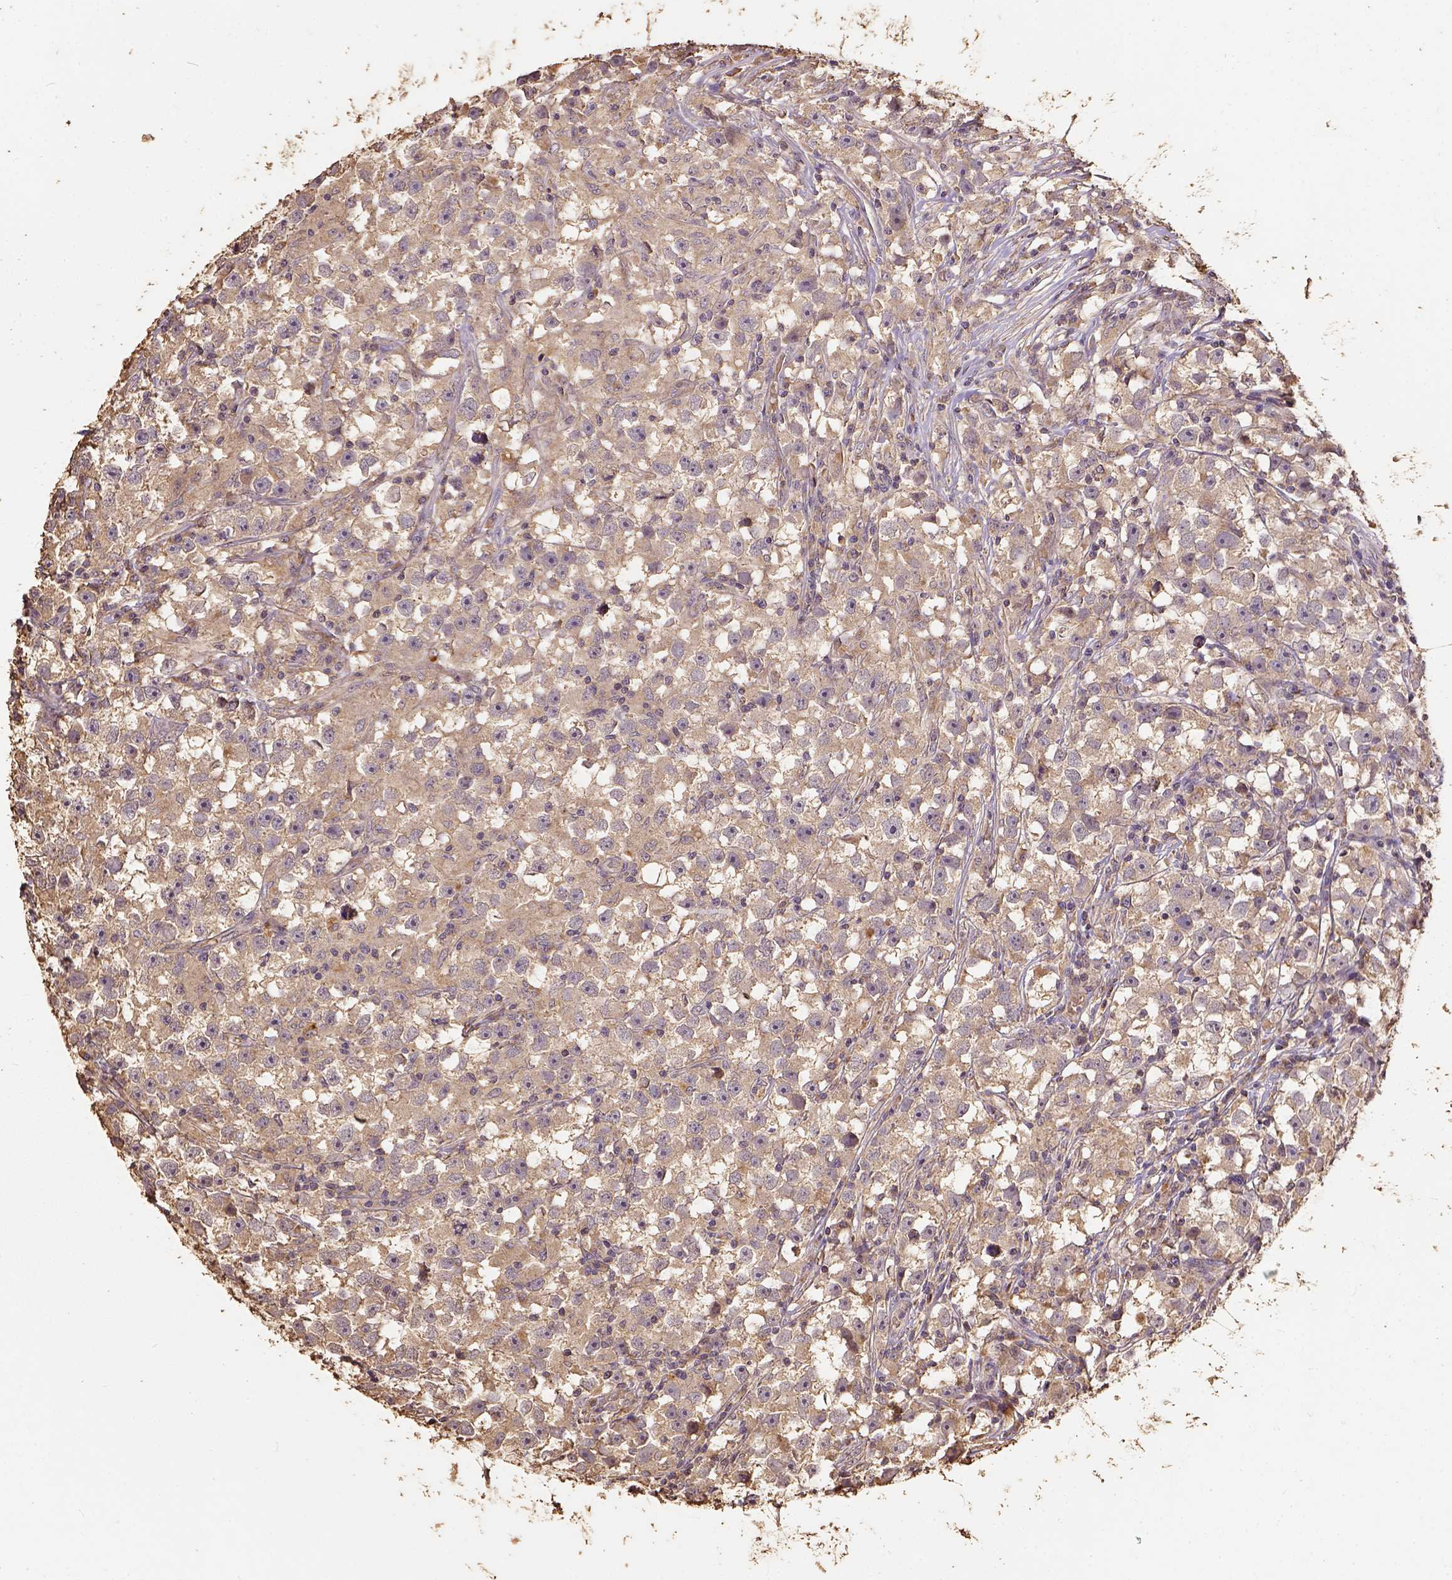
{"staining": {"intensity": "weak", "quantity": ">75%", "location": "cytoplasmic/membranous"}, "tissue": "testis cancer", "cell_type": "Tumor cells", "image_type": "cancer", "snomed": [{"axis": "morphology", "description": "Seminoma, NOS"}, {"axis": "topography", "description": "Testis"}], "caption": "This is a micrograph of immunohistochemistry staining of testis cancer, which shows weak expression in the cytoplasmic/membranous of tumor cells.", "gene": "ATP1B3", "patient": {"sex": "male", "age": 33}}